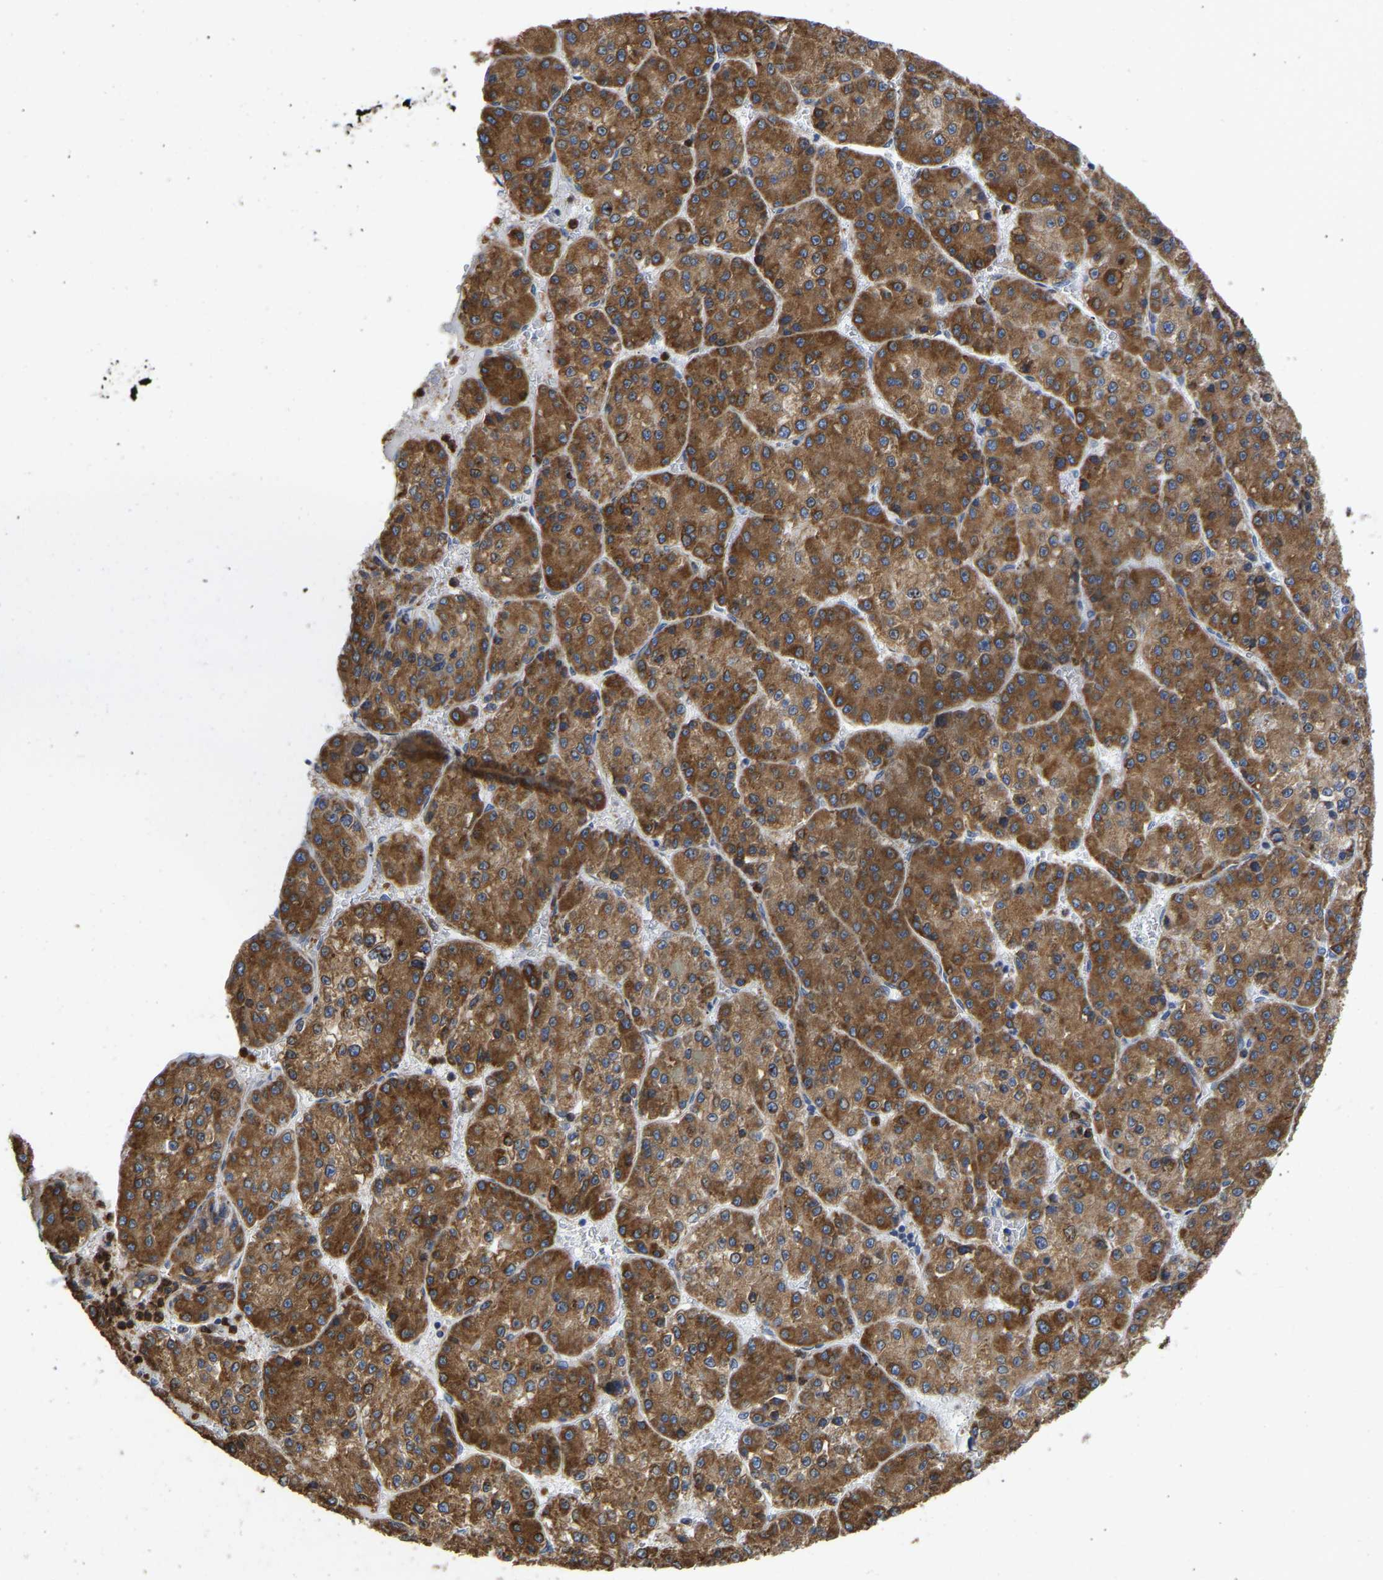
{"staining": {"intensity": "strong", "quantity": ">75%", "location": "cytoplasmic/membranous"}, "tissue": "liver cancer", "cell_type": "Tumor cells", "image_type": "cancer", "snomed": [{"axis": "morphology", "description": "Carcinoma, Hepatocellular, NOS"}, {"axis": "topography", "description": "Liver"}], "caption": "Protein expression analysis of human liver cancer (hepatocellular carcinoma) reveals strong cytoplasmic/membranous expression in about >75% of tumor cells. (IHC, brightfield microscopy, high magnification).", "gene": "P4HB", "patient": {"sex": "female", "age": 73}}